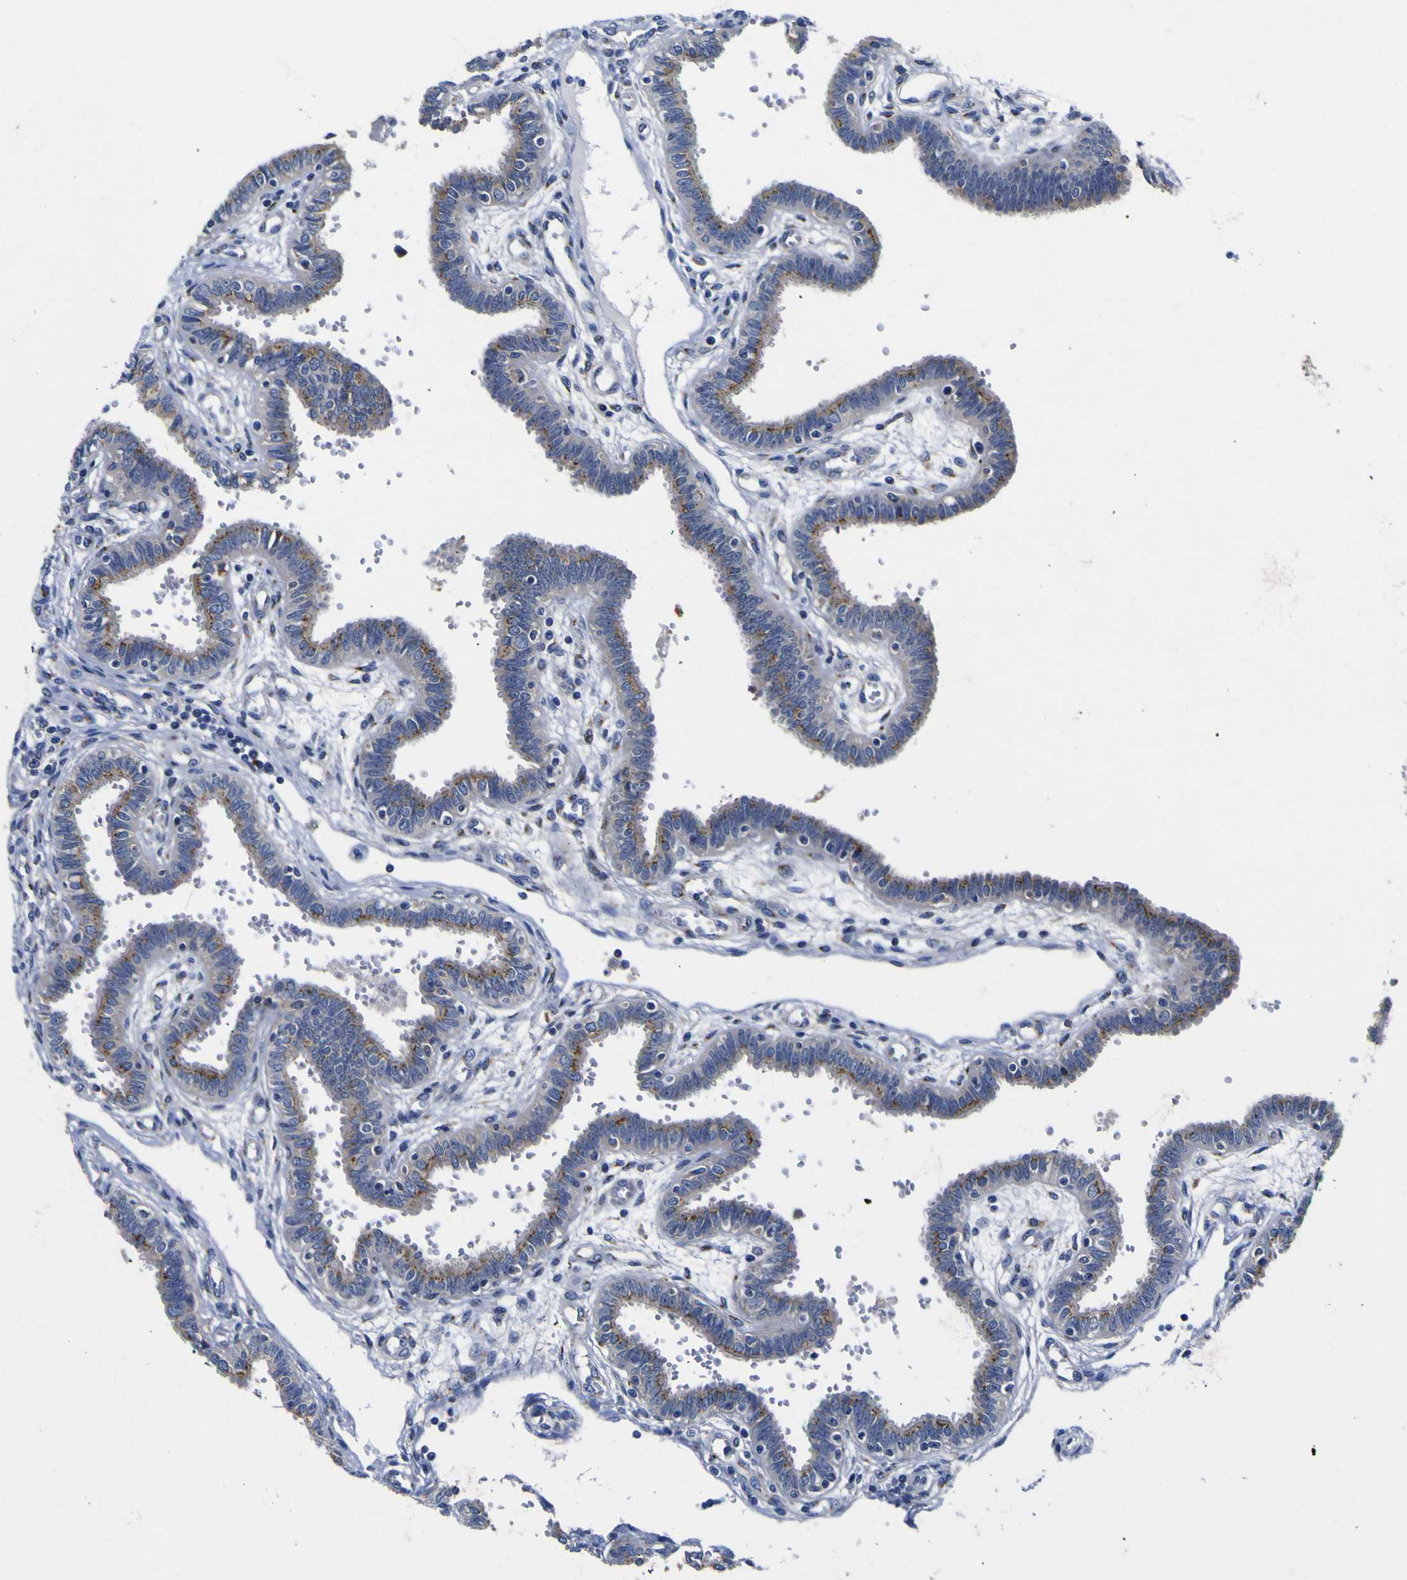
{"staining": {"intensity": "moderate", "quantity": ">75%", "location": "cytoplasmic/membranous"}, "tissue": "fallopian tube", "cell_type": "Glandular cells", "image_type": "normal", "snomed": [{"axis": "morphology", "description": "Normal tissue, NOS"}, {"axis": "topography", "description": "Fallopian tube"}], "caption": "IHC (DAB (3,3'-diaminobenzidine)) staining of benign fallopian tube reveals moderate cytoplasmic/membranous protein positivity in about >75% of glandular cells. The protein is shown in brown color, while the nuclei are stained blue.", "gene": "COA1", "patient": {"sex": "female", "age": 32}}